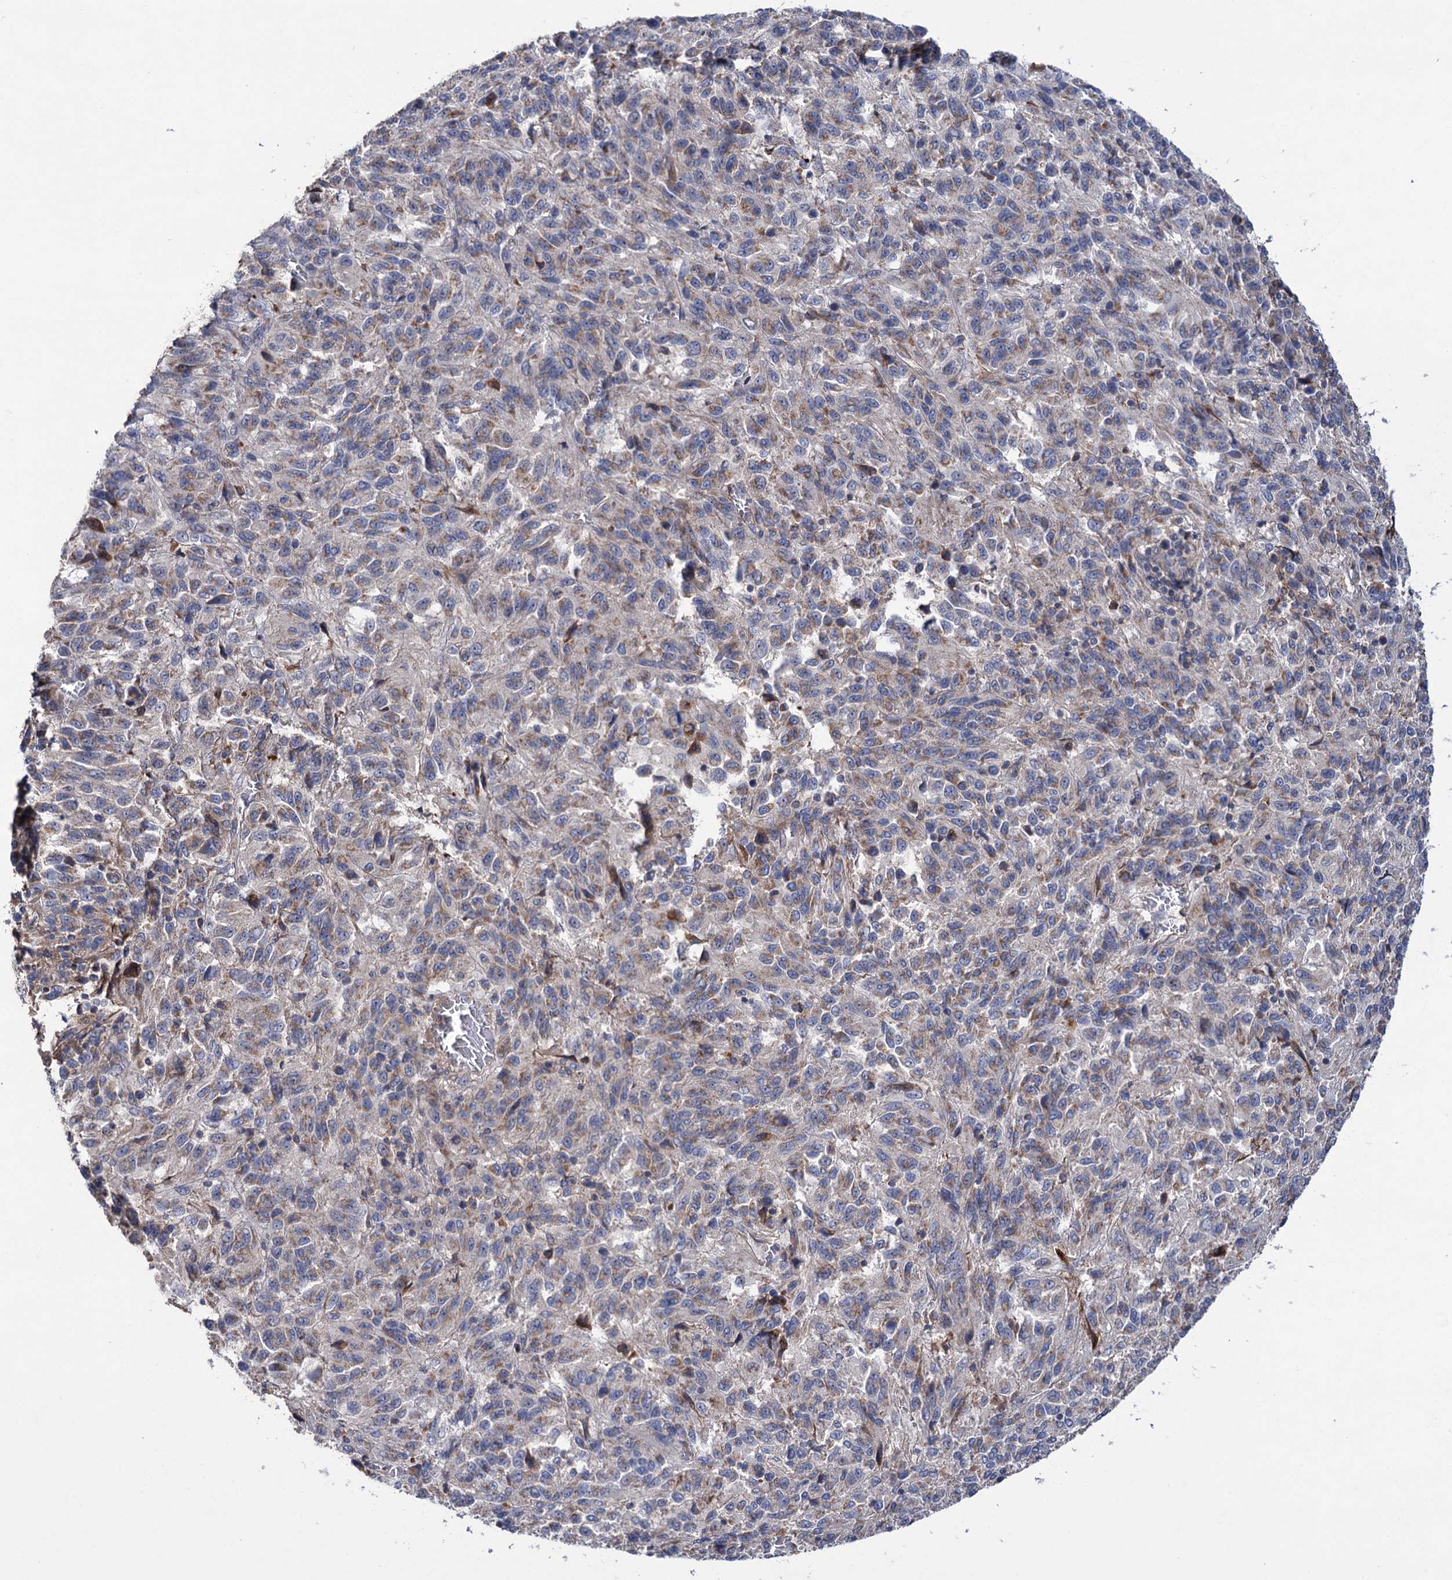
{"staining": {"intensity": "moderate", "quantity": "<25%", "location": "cytoplasmic/membranous"}, "tissue": "melanoma", "cell_type": "Tumor cells", "image_type": "cancer", "snomed": [{"axis": "morphology", "description": "Malignant melanoma, Metastatic site"}, {"axis": "topography", "description": "Lung"}], "caption": "The photomicrograph shows immunohistochemical staining of melanoma. There is moderate cytoplasmic/membranous expression is seen in about <25% of tumor cells.", "gene": "CLPB", "patient": {"sex": "male", "age": 64}}